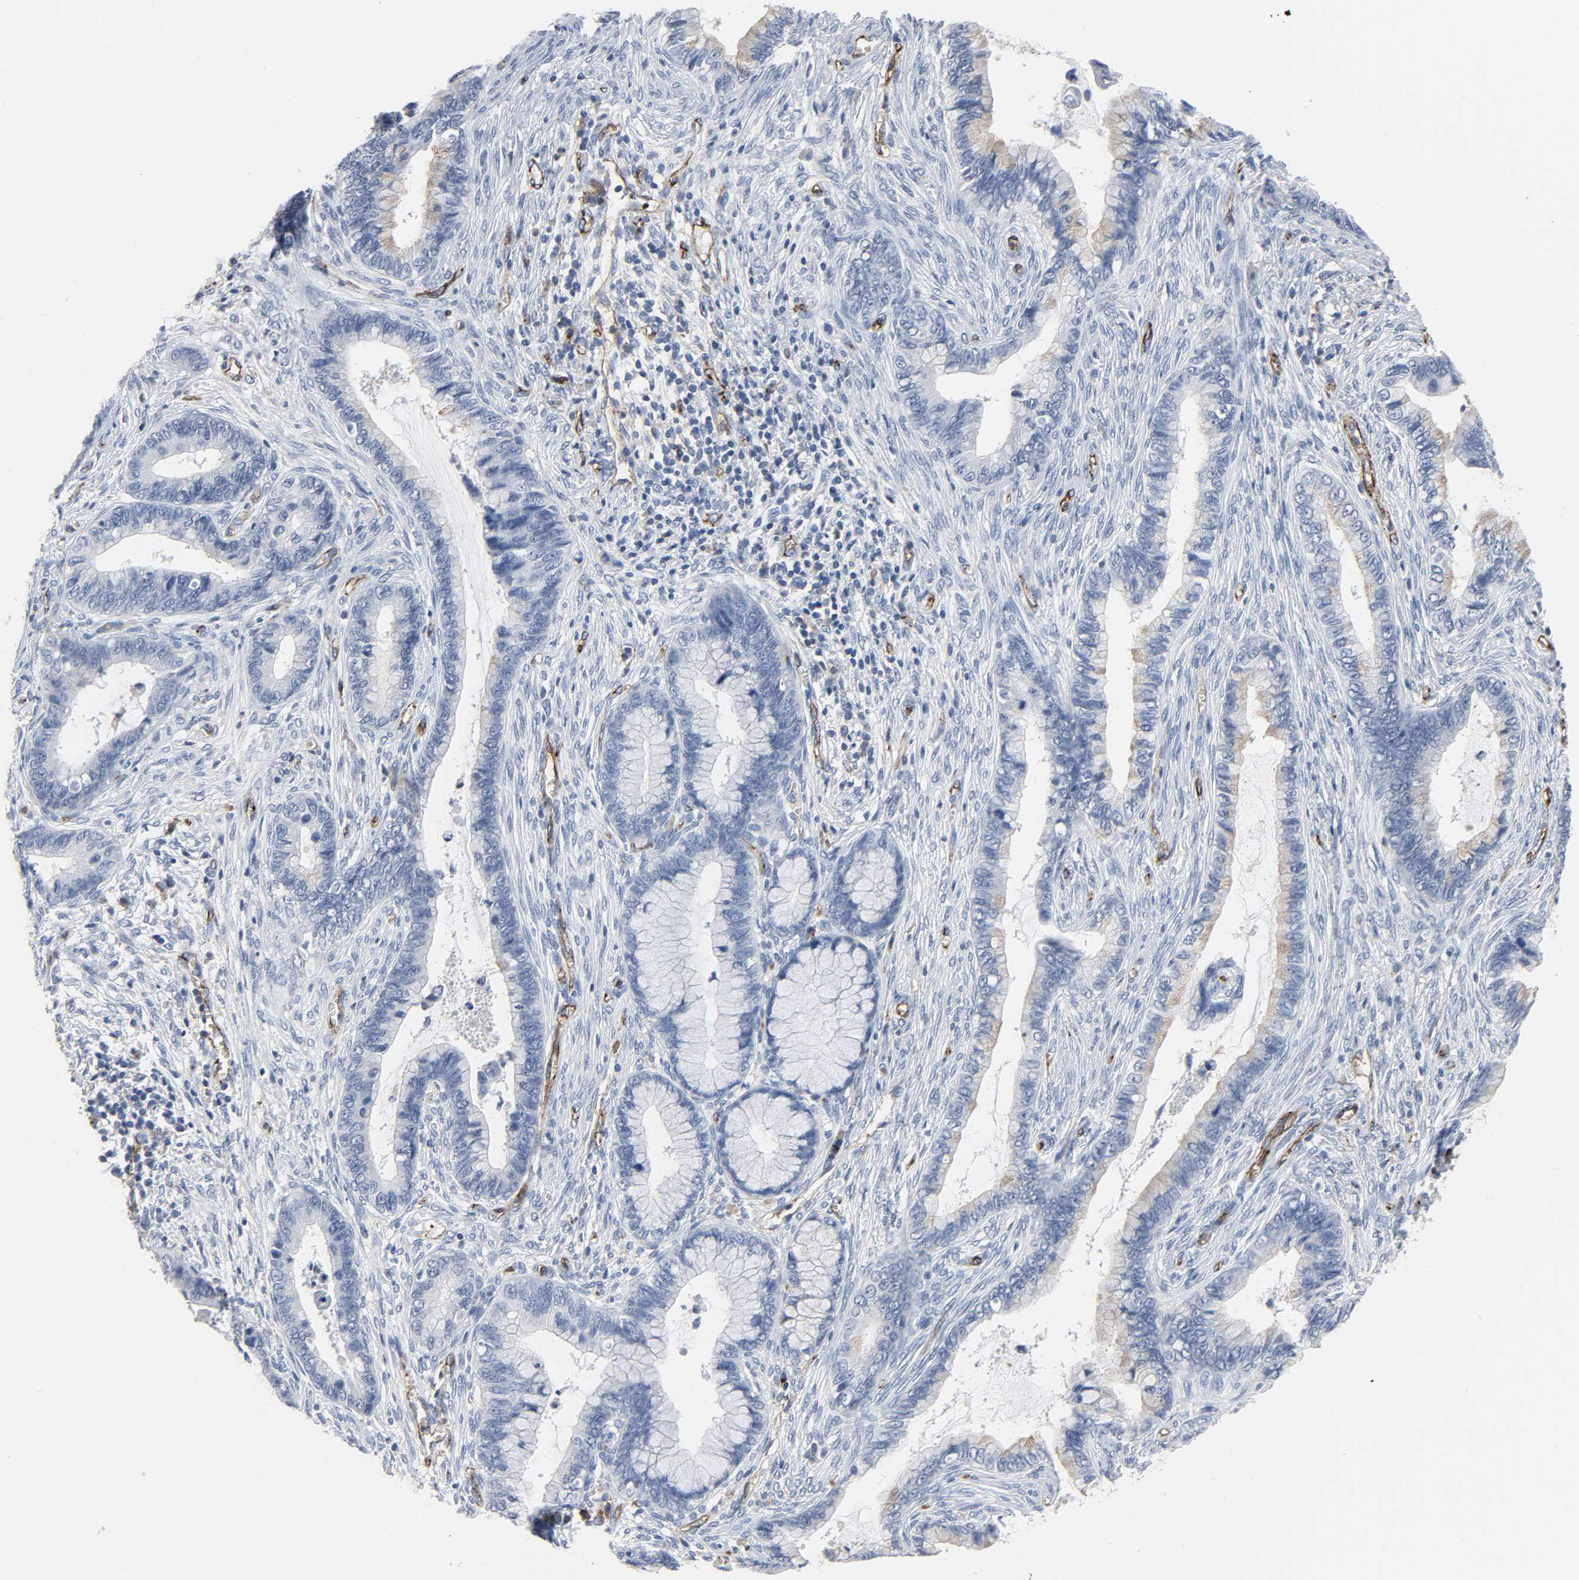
{"staining": {"intensity": "negative", "quantity": "none", "location": "none"}, "tissue": "cervical cancer", "cell_type": "Tumor cells", "image_type": "cancer", "snomed": [{"axis": "morphology", "description": "Adenocarcinoma, NOS"}, {"axis": "topography", "description": "Cervix"}], "caption": "A histopathology image of human cervical adenocarcinoma is negative for staining in tumor cells.", "gene": "PECAM1", "patient": {"sex": "female", "age": 44}}